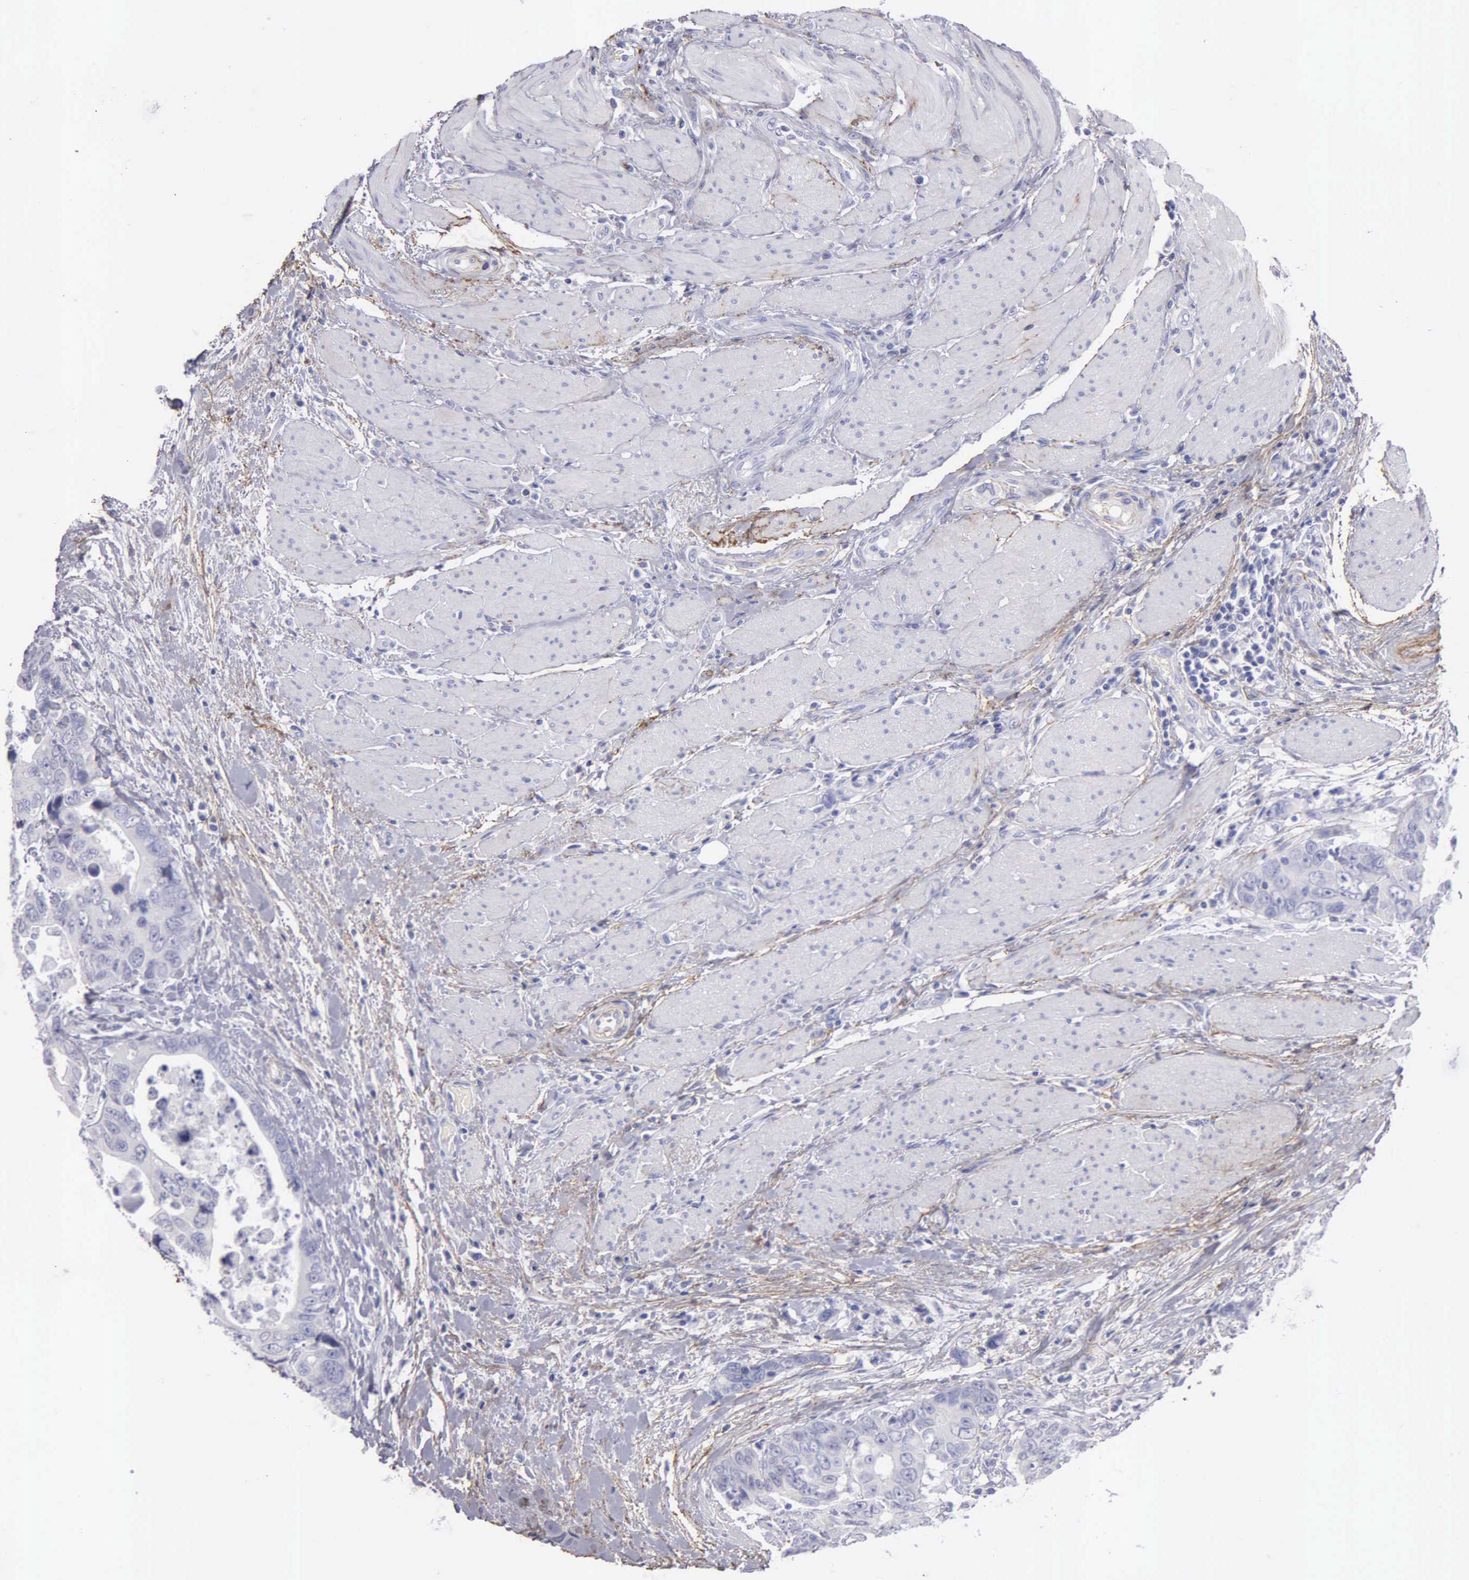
{"staining": {"intensity": "negative", "quantity": "none", "location": "none"}, "tissue": "colorectal cancer", "cell_type": "Tumor cells", "image_type": "cancer", "snomed": [{"axis": "morphology", "description": "Adenocarcinoma, NOS"}, {"axis": "topography", "description": "Rectum"}], "caption": "The immunohistochemistry image has no significant expression in tumor cells of adenocarcinoma (colorectal) tissue.", "gene": "FBLN5", "patient": {"sex": "female", "age": 67}}